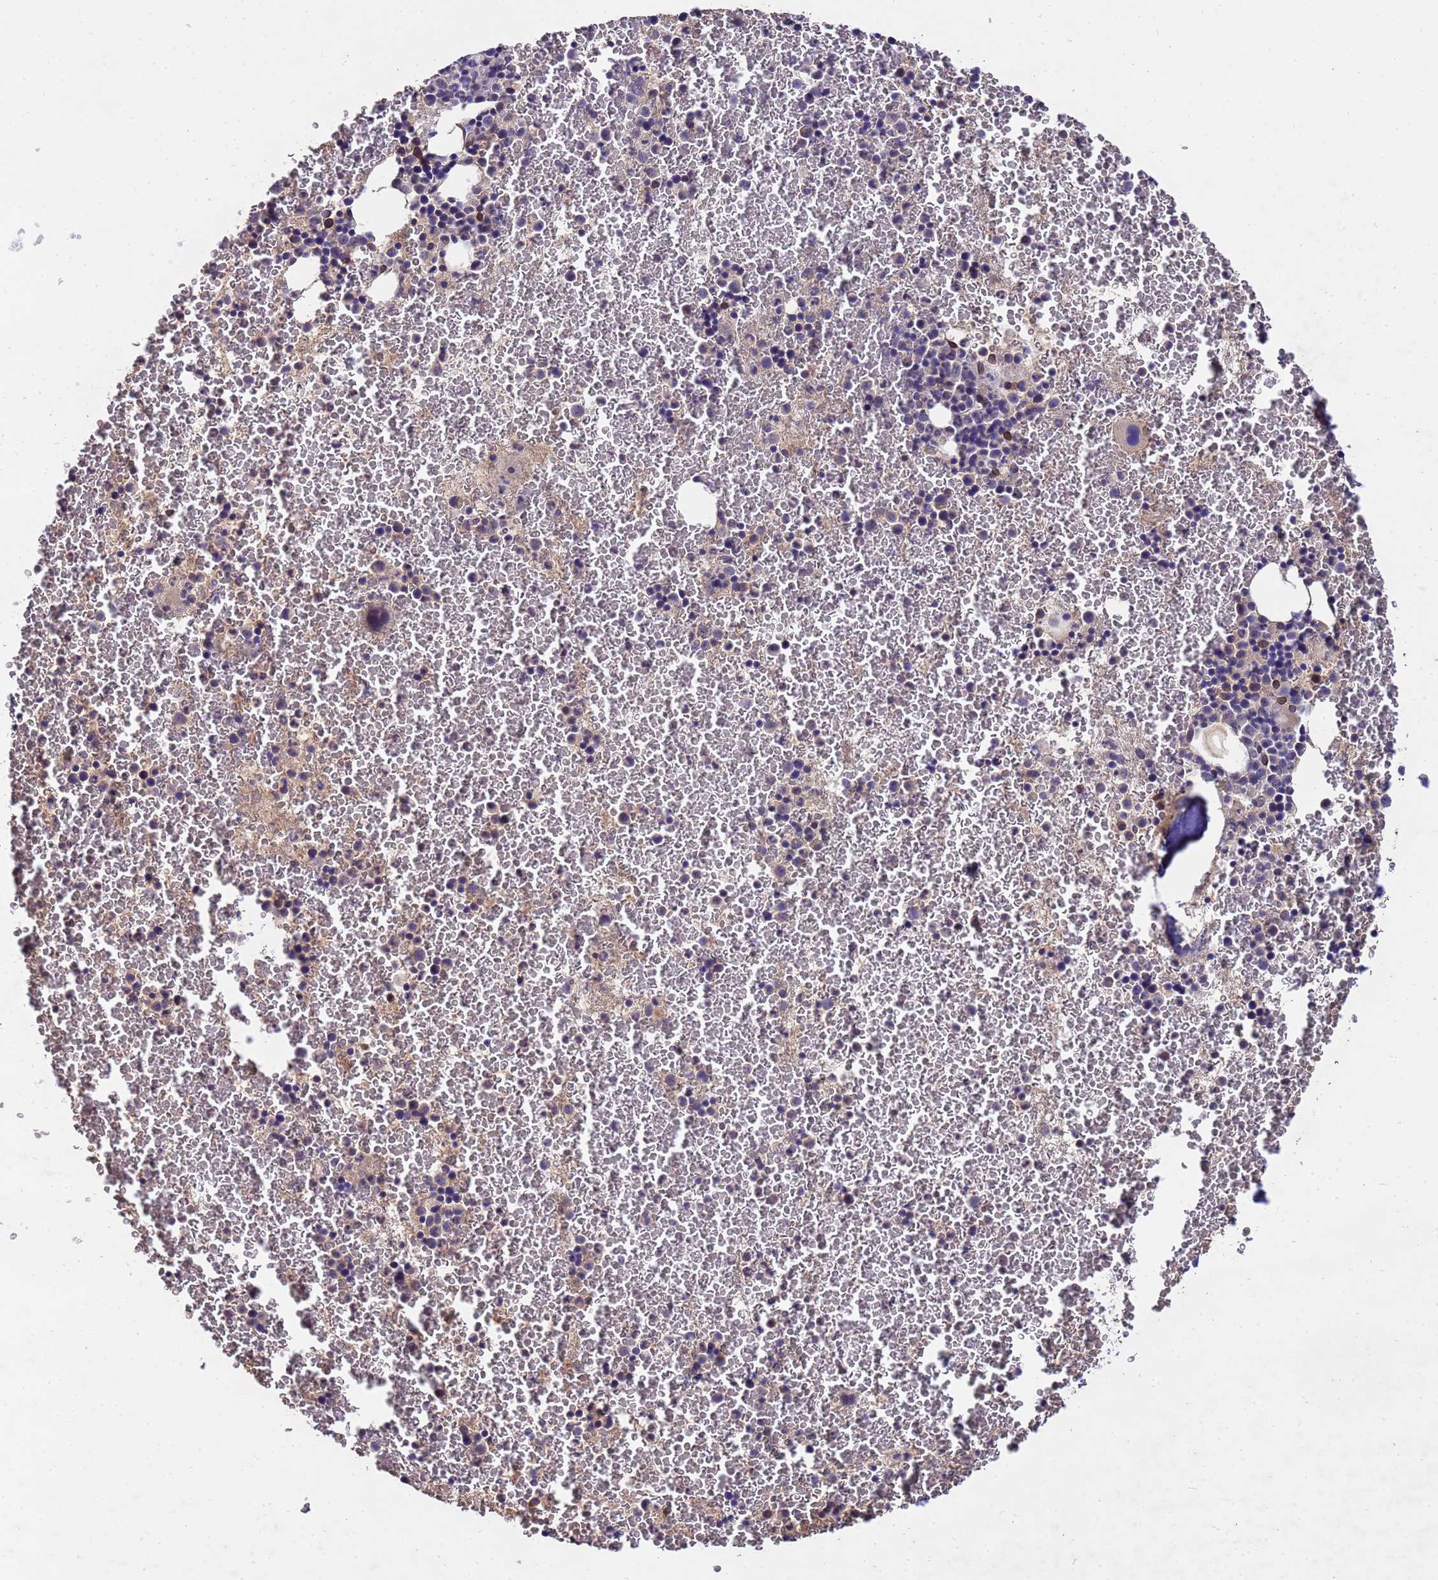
{"staining": {"intensity": "moderate", "quantity": "<25%", "location": "cytoplasmic/membranous,nuclear"}, "tissue": "bone marrow", "cell_type": "Hematopoietic cells", "image_type": "normal", "snomed": [{"axis": "morphology", "description": "Normal tissue, NOS"}, {"axis": "topography", "description": "Bone marrow"}], "caption": "Protein expression analysis of normal human bone marrow reveals moderate cytoplasmic/membranous,nuclear staining in approximately <25% of hematopoietic cells. The protein of interest is shown in brown color, while the nuclei are stained blue.", "gene": "GPR135", "patient": {"sex": "male", "age": 11}}